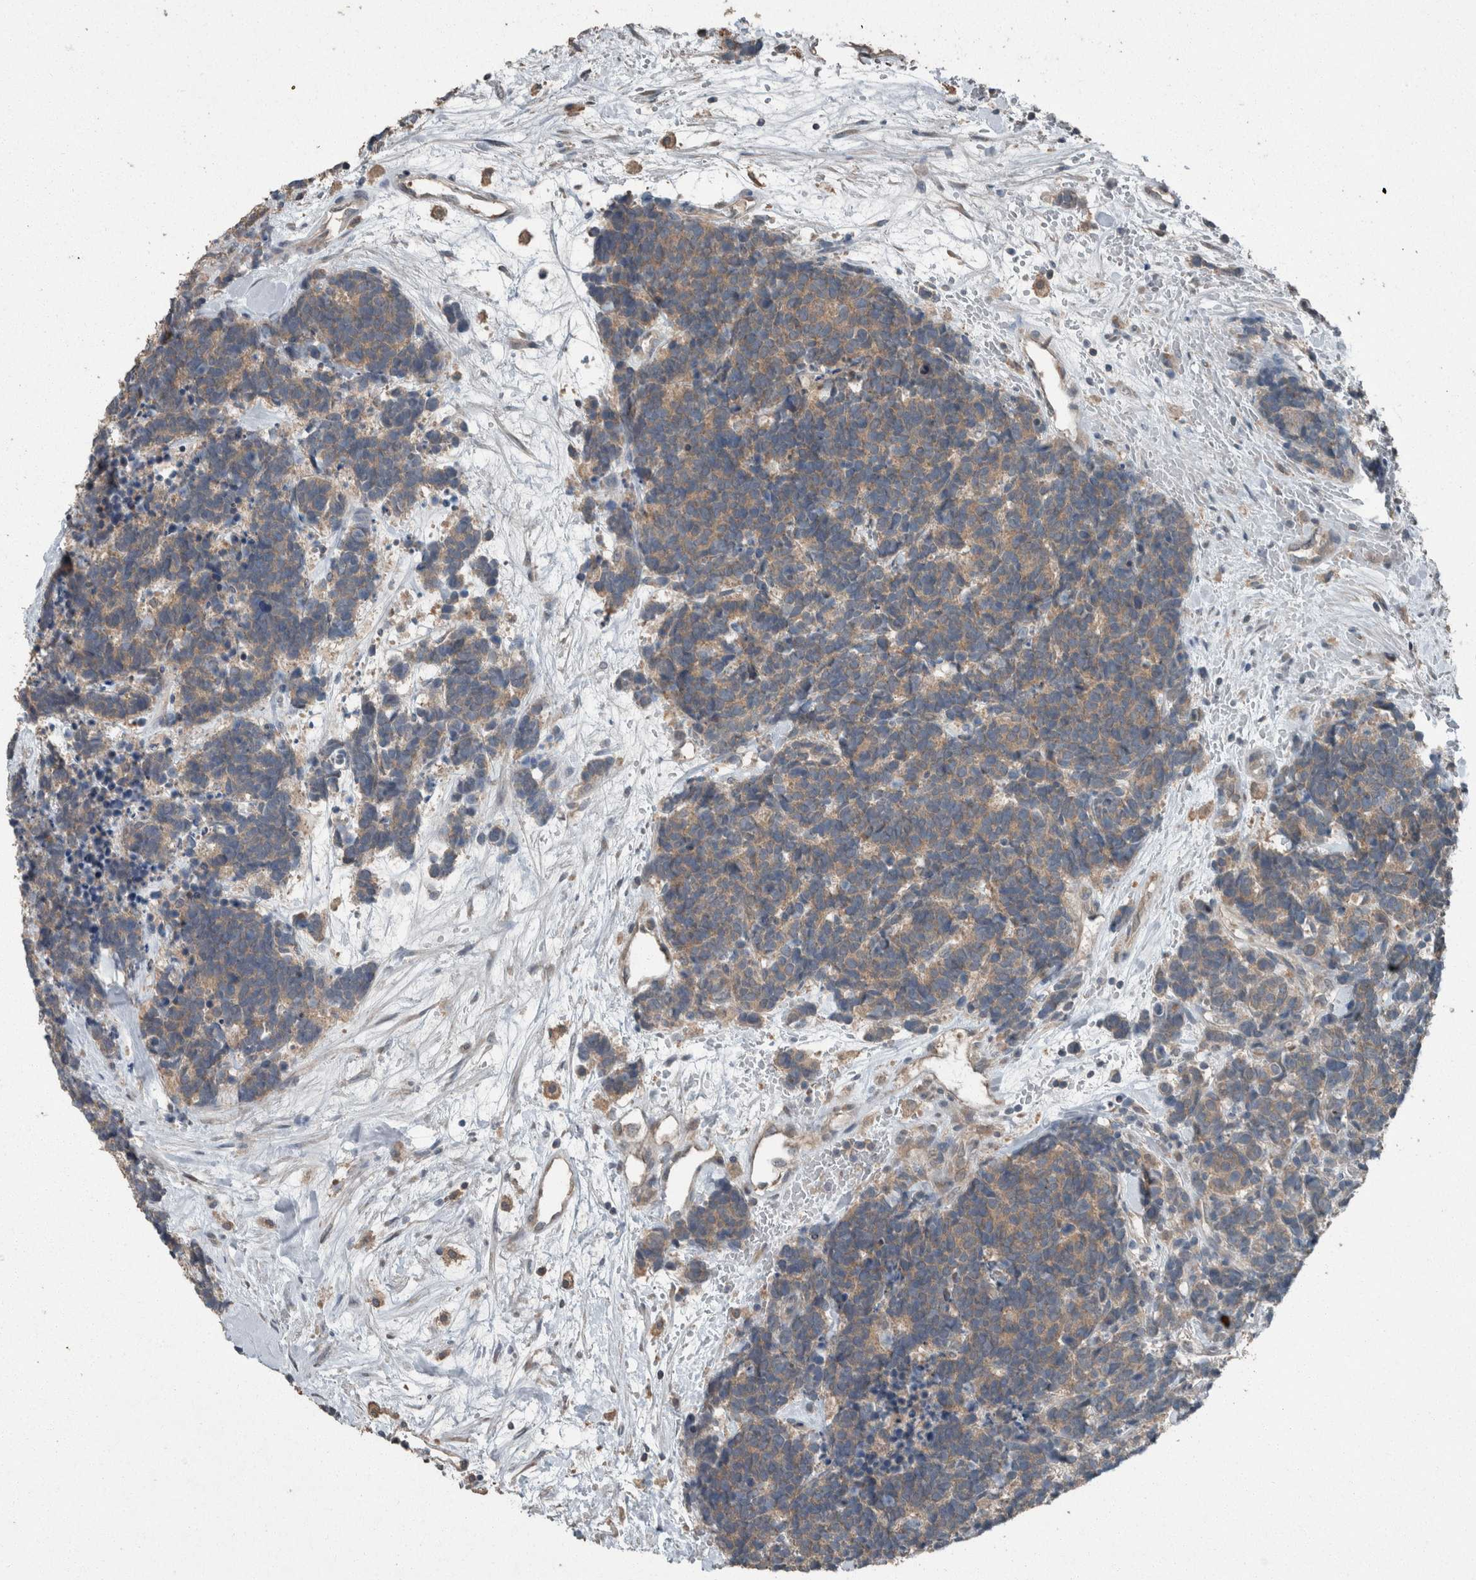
{"staining": {"intensity": "weak", "quantity": ">75%", "location": "cytoplasmic/membranous"}, "tissue": "carcinoid", "cell_type": "Tumor cells", "image_type": "cancer", "snomed": [{"axis": "morphology", "description": "Carcinoma, NOS"}, {"axis": "morphology", "description": "Carcinoid, malignant, NOS"}, {"axis": "topography", "description": "Urinary bladder"}], "caption": "A brown stain shows weak cytoplasmic/membranous positivity of a protein in human carcinoma tumor cells.", "gene": "KNTC1", "patient": {"sex": "male", "age": 57}}